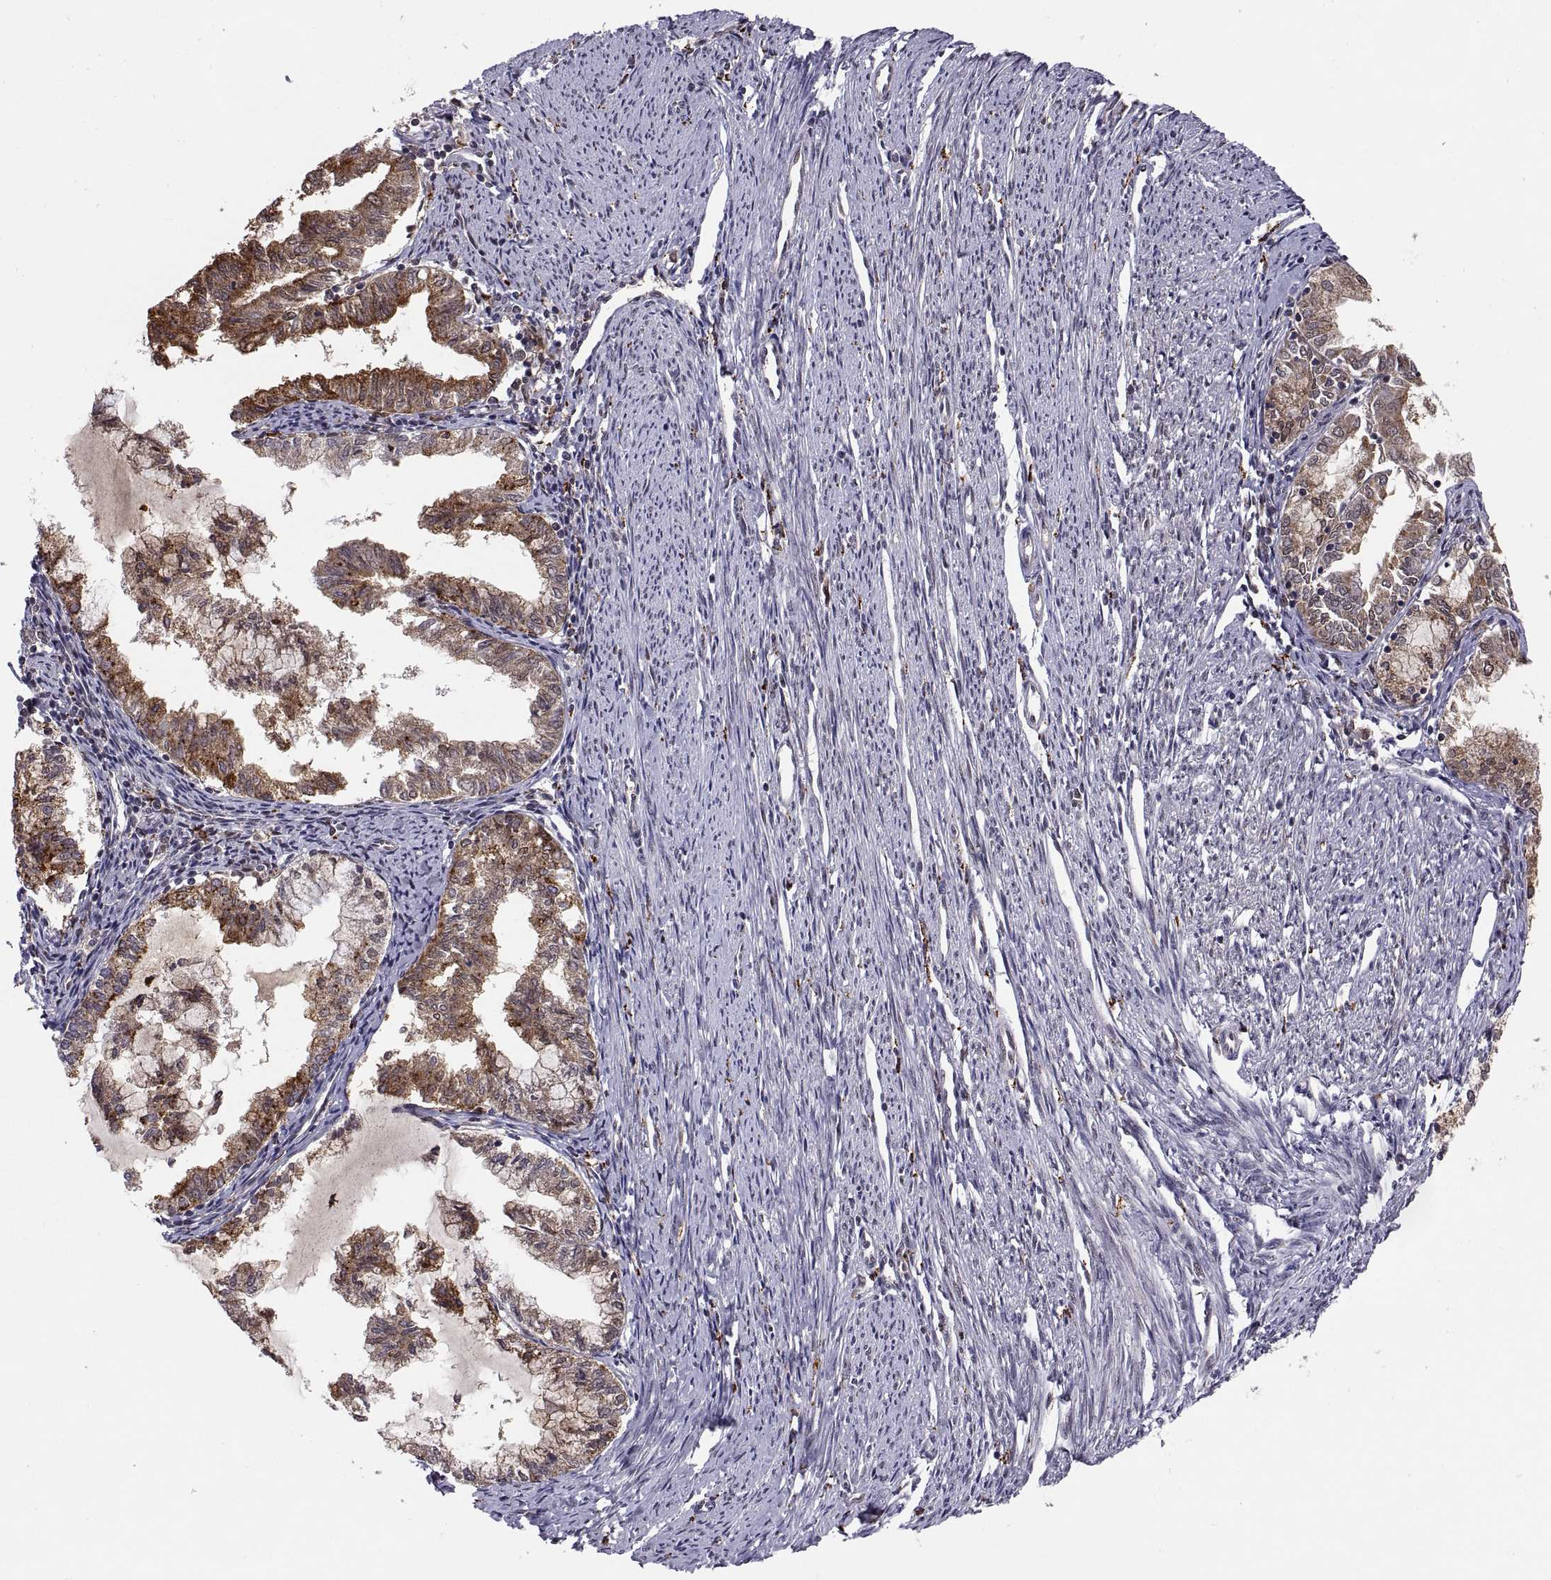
{"staining": {"intensity": "strong", "quantity": "25%-75%", "location": "cytoplasmic/membranous"}, "tissue": "endometrial cancer", "cell_type": "Tumor cells", "image_type": "cancer", "snomed": [{"axis": "morphology", "description": "Adenocarcinoma, NOS"}, {"axis": "topography", "description": "Endometrium"}], "caption": "Strong cytoplasmic/membranous positivity for a protein is appreciated in approximately 25%-75% of tumor cells of endometrial cancer (adenocarcinoma) using immunohistochemistry.", "gene": "PSMC2", "patient": {"sex": "female", "age": 79}}